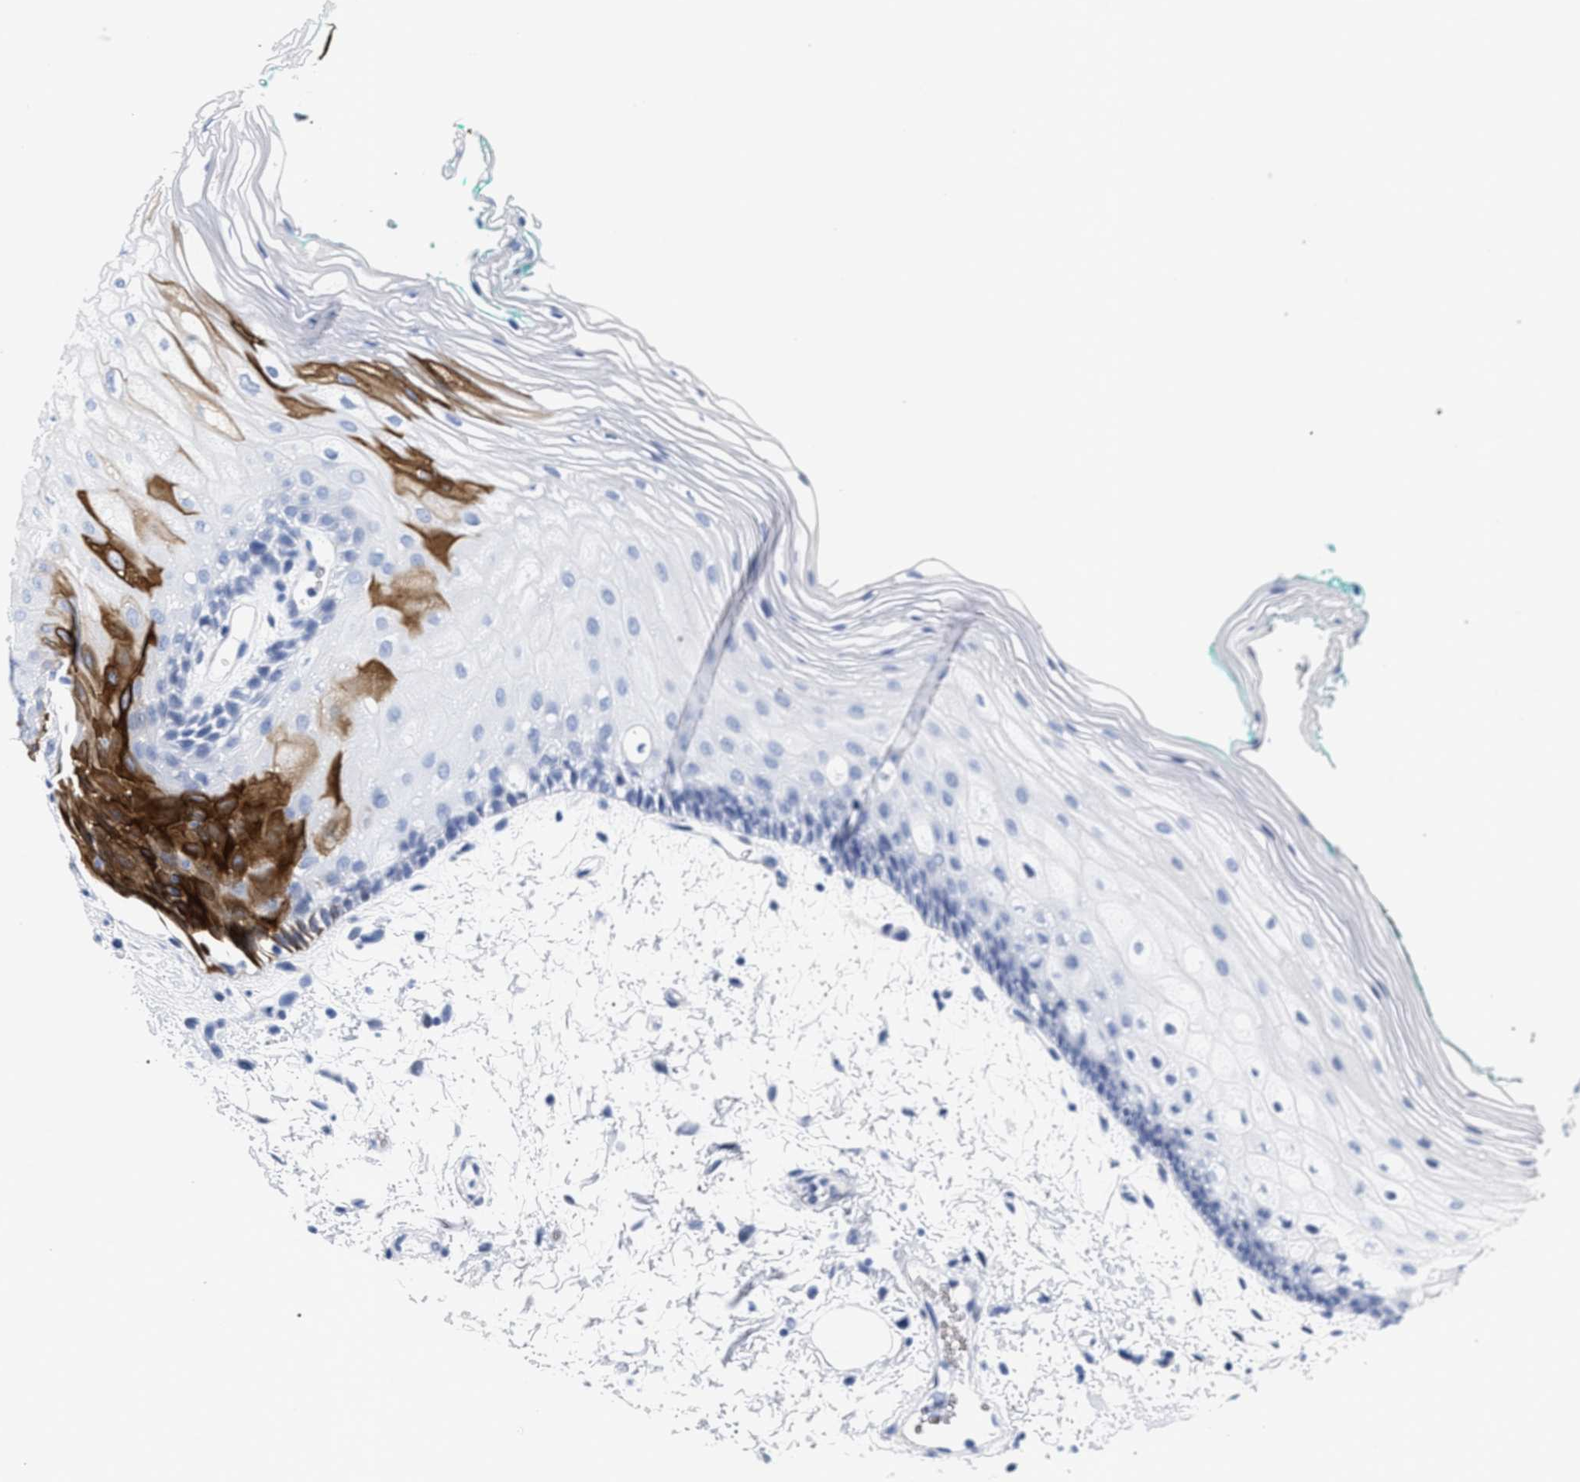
{"staining": {"intensity": "strong", "quantity": "<25%", "location": "cytoplasmic/membranous"}, "tissue": "oral mucosa", "cell_type": "Squamous epithelial cells", "image_type": "normal", "snomed": [{"axis": "morphology", "description": "Normal tissue, NOS"}, {"axis": "topography", "description": "Skeletal muscle"}, {"axis": "topography", "description": "Oral tissue"}, {"axis": "topography", "description": "Peripheral nerve tissue"}], "caption": "Immunohistochemistry (IHC) of benign oral mucosa shows medium levels of strong cytoplasmic/membranous expression in about <25% of squamous epithelial cells. (DAB IHC with brightfield microscopy, high magnification).", "gene": "DUSP26", "patient": {"sex": "female", "age": 84}}